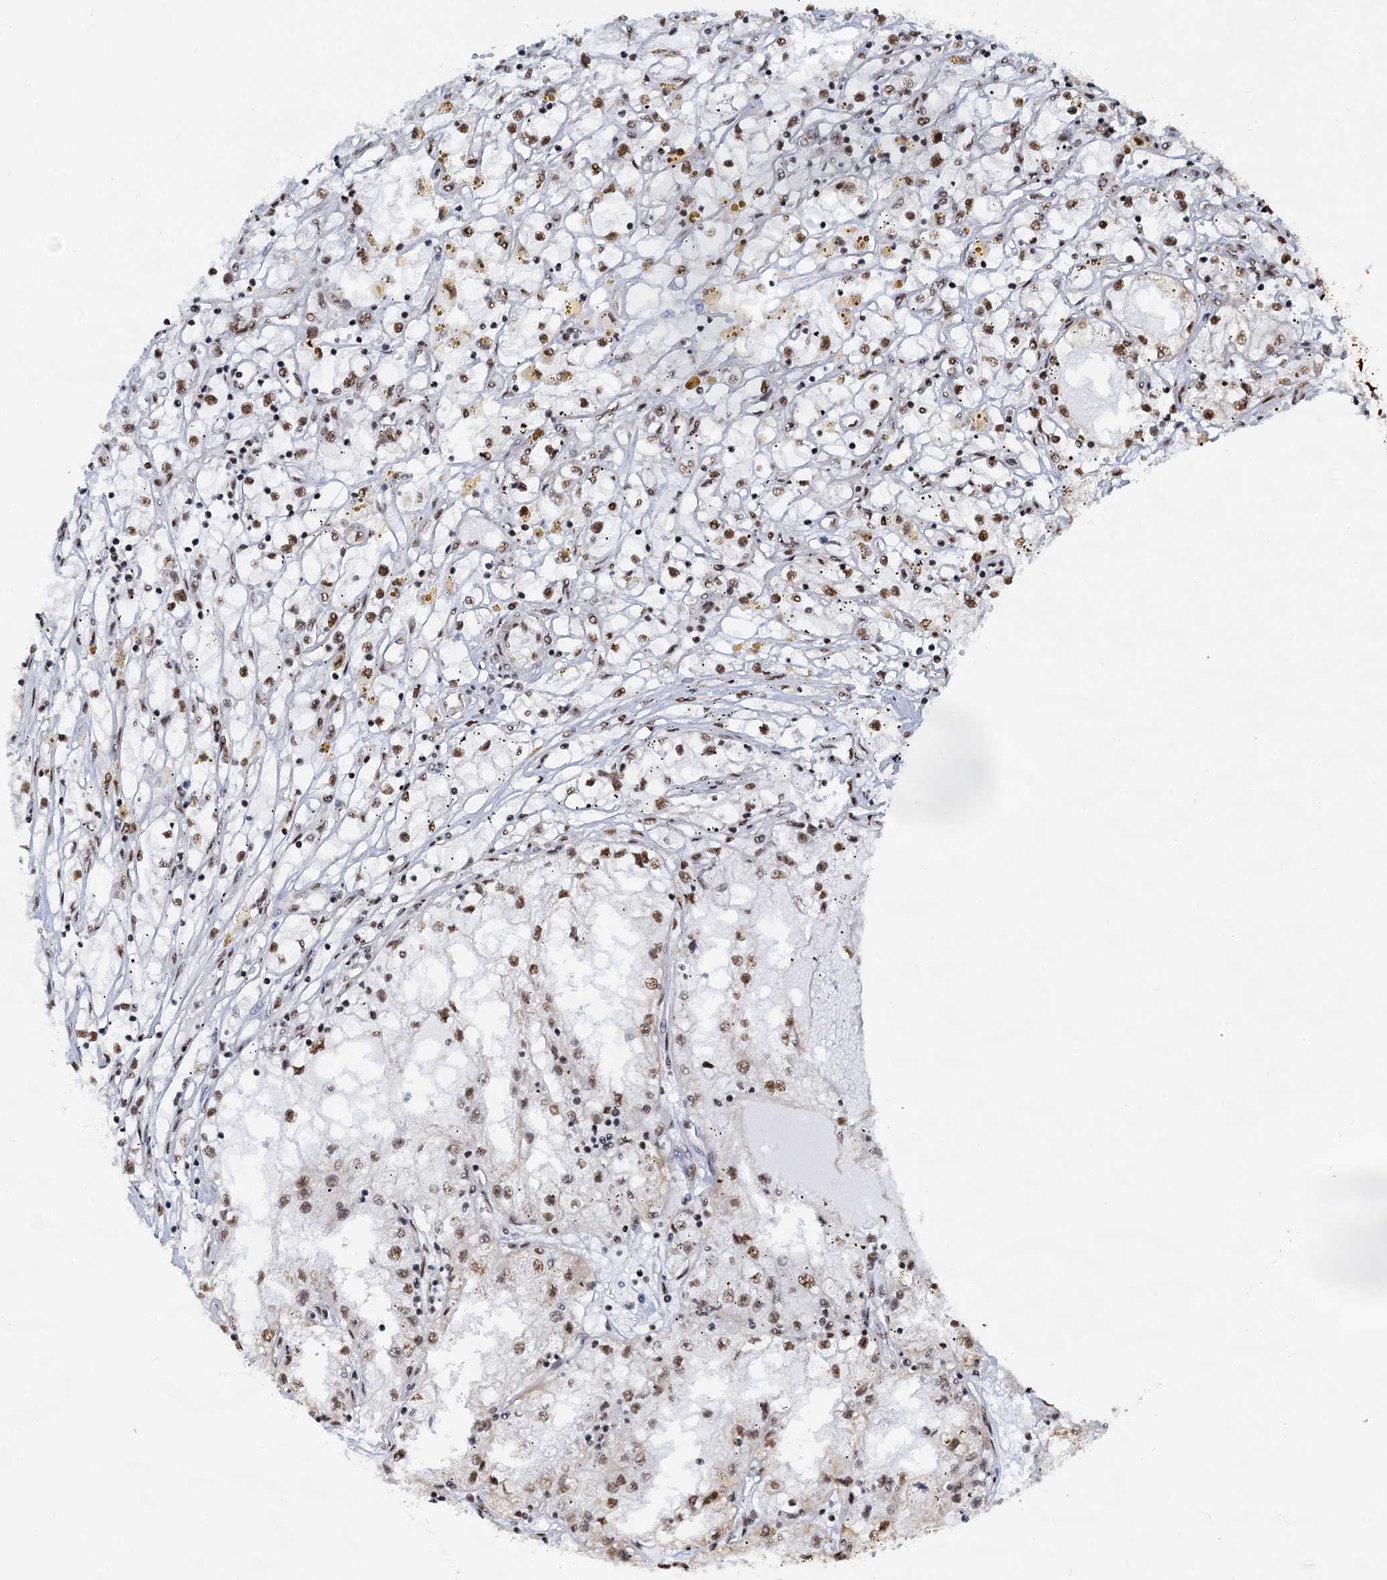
{"staining": {"intensity": "moderate", "quantity": "25%-75%", "location": "nuclear"}, "tissue": "renal cancer", "cell_type": "Tumor cells", "image_type": "cancer", "snomed": [{"axis": "morphology", "description": "Adenocarcinoma, NOS"}, {"axis": "topography", "description": "Kidney"}], "caption": "Protein expression analysis of human renal cancer reveals moderate nuclear staining in approximately 25%-75% of tumor cells.", "gene": "ZNF609", "patient": {"sex": "male", "age": 56}}